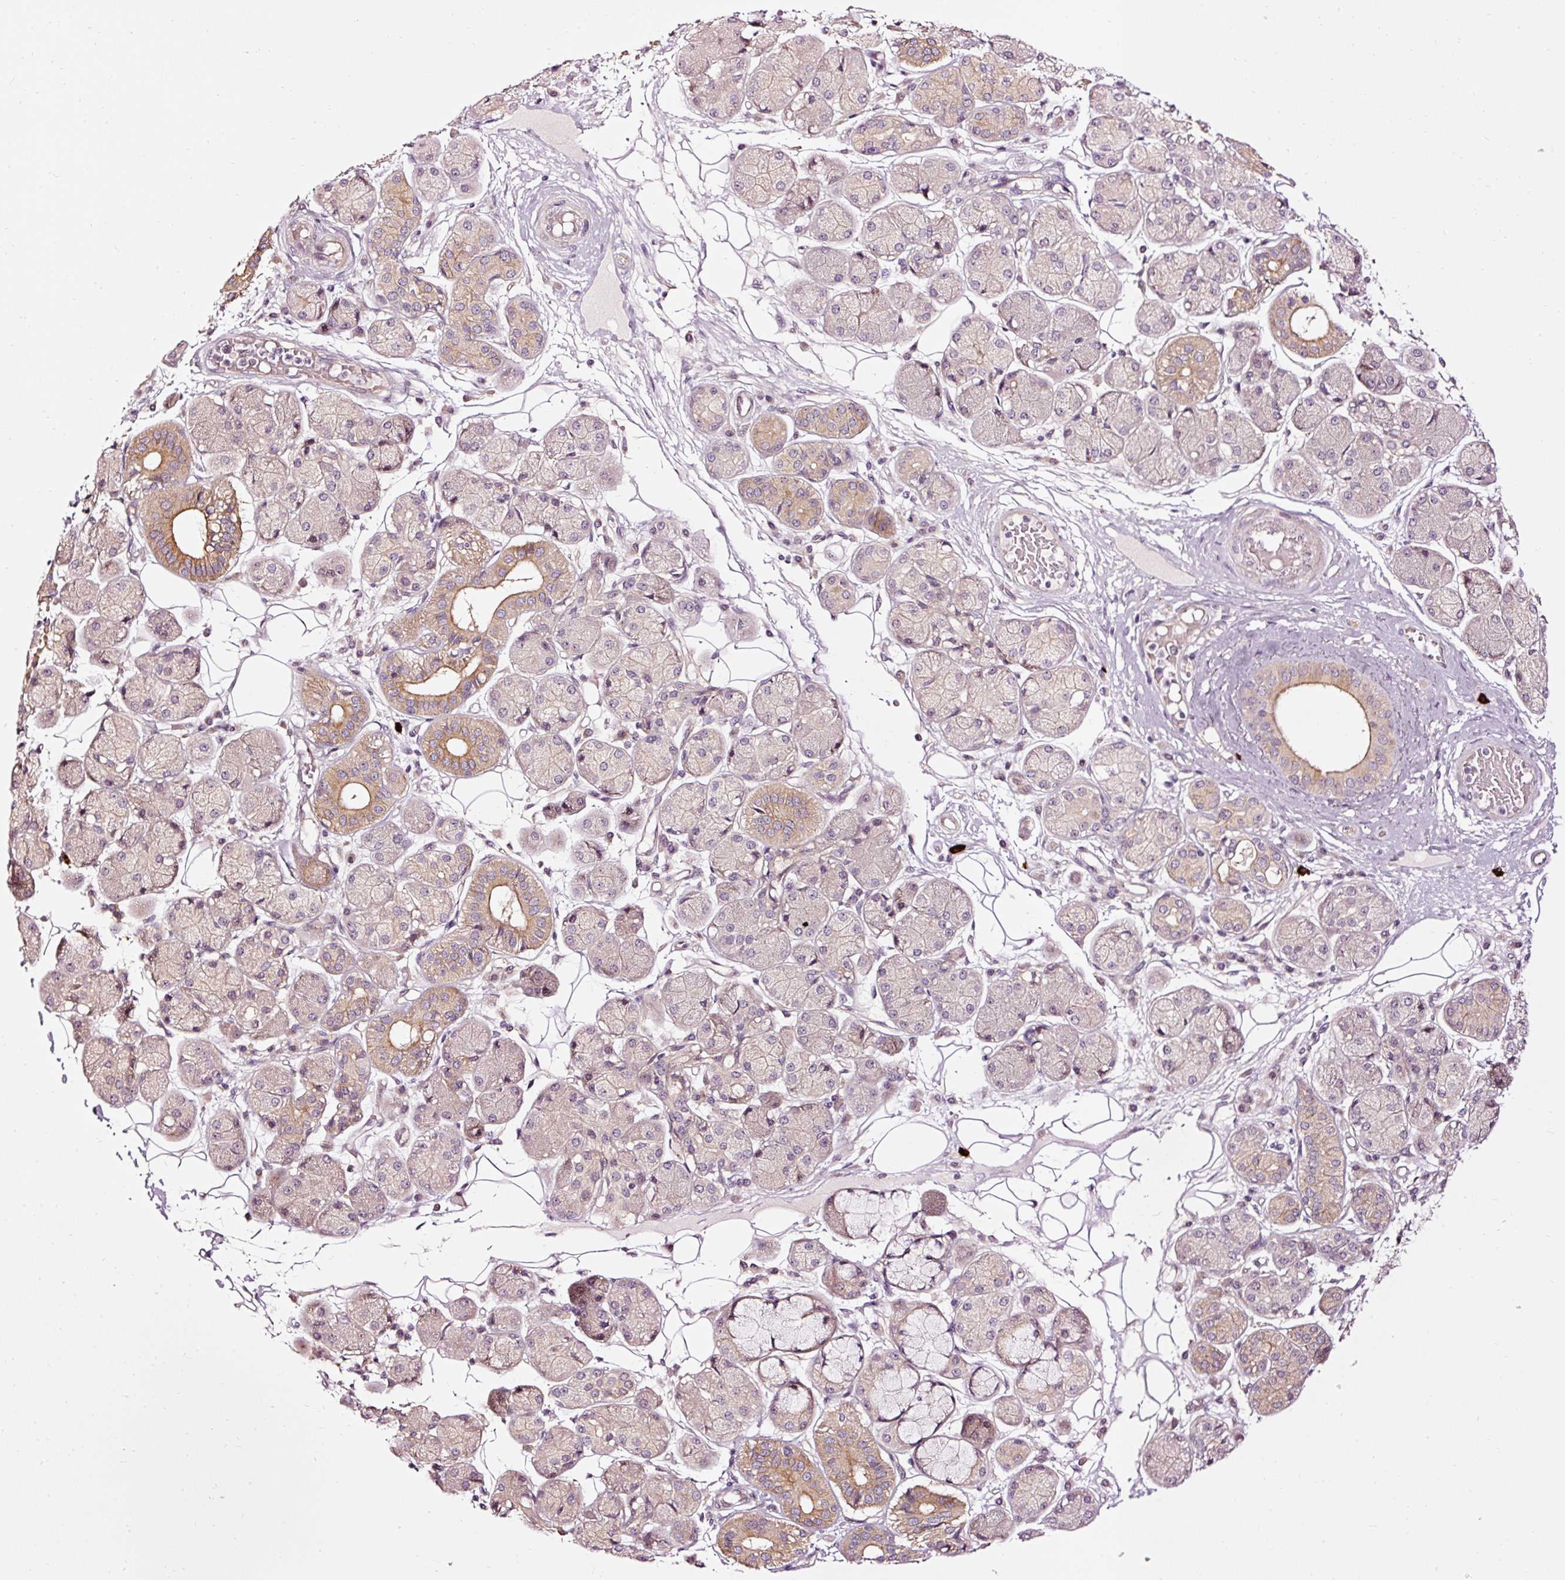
{"staining": {"intensity": "moderate", "quantity": "25%-75%", "location": "cytoplasmic/membranous"}, "tissue": "salivary gland", "cell_type": "Glandular cells", "image_type": "normal", "snomed": [{"axis": "morphology", "description": "Squamous cell carcinoma, NOS"}, {"axis": "topography", "description": "Skin"}, {"axis": "topography", "description": "Head-Neck"}], "caption": "Protein staining reveals moderate cytoplasmic/membranous expression in about 25%-75% of glandular cells in benign salivary gland.", "gene": "UTP14A", "patient": {"sex": "male", "age": 80}}